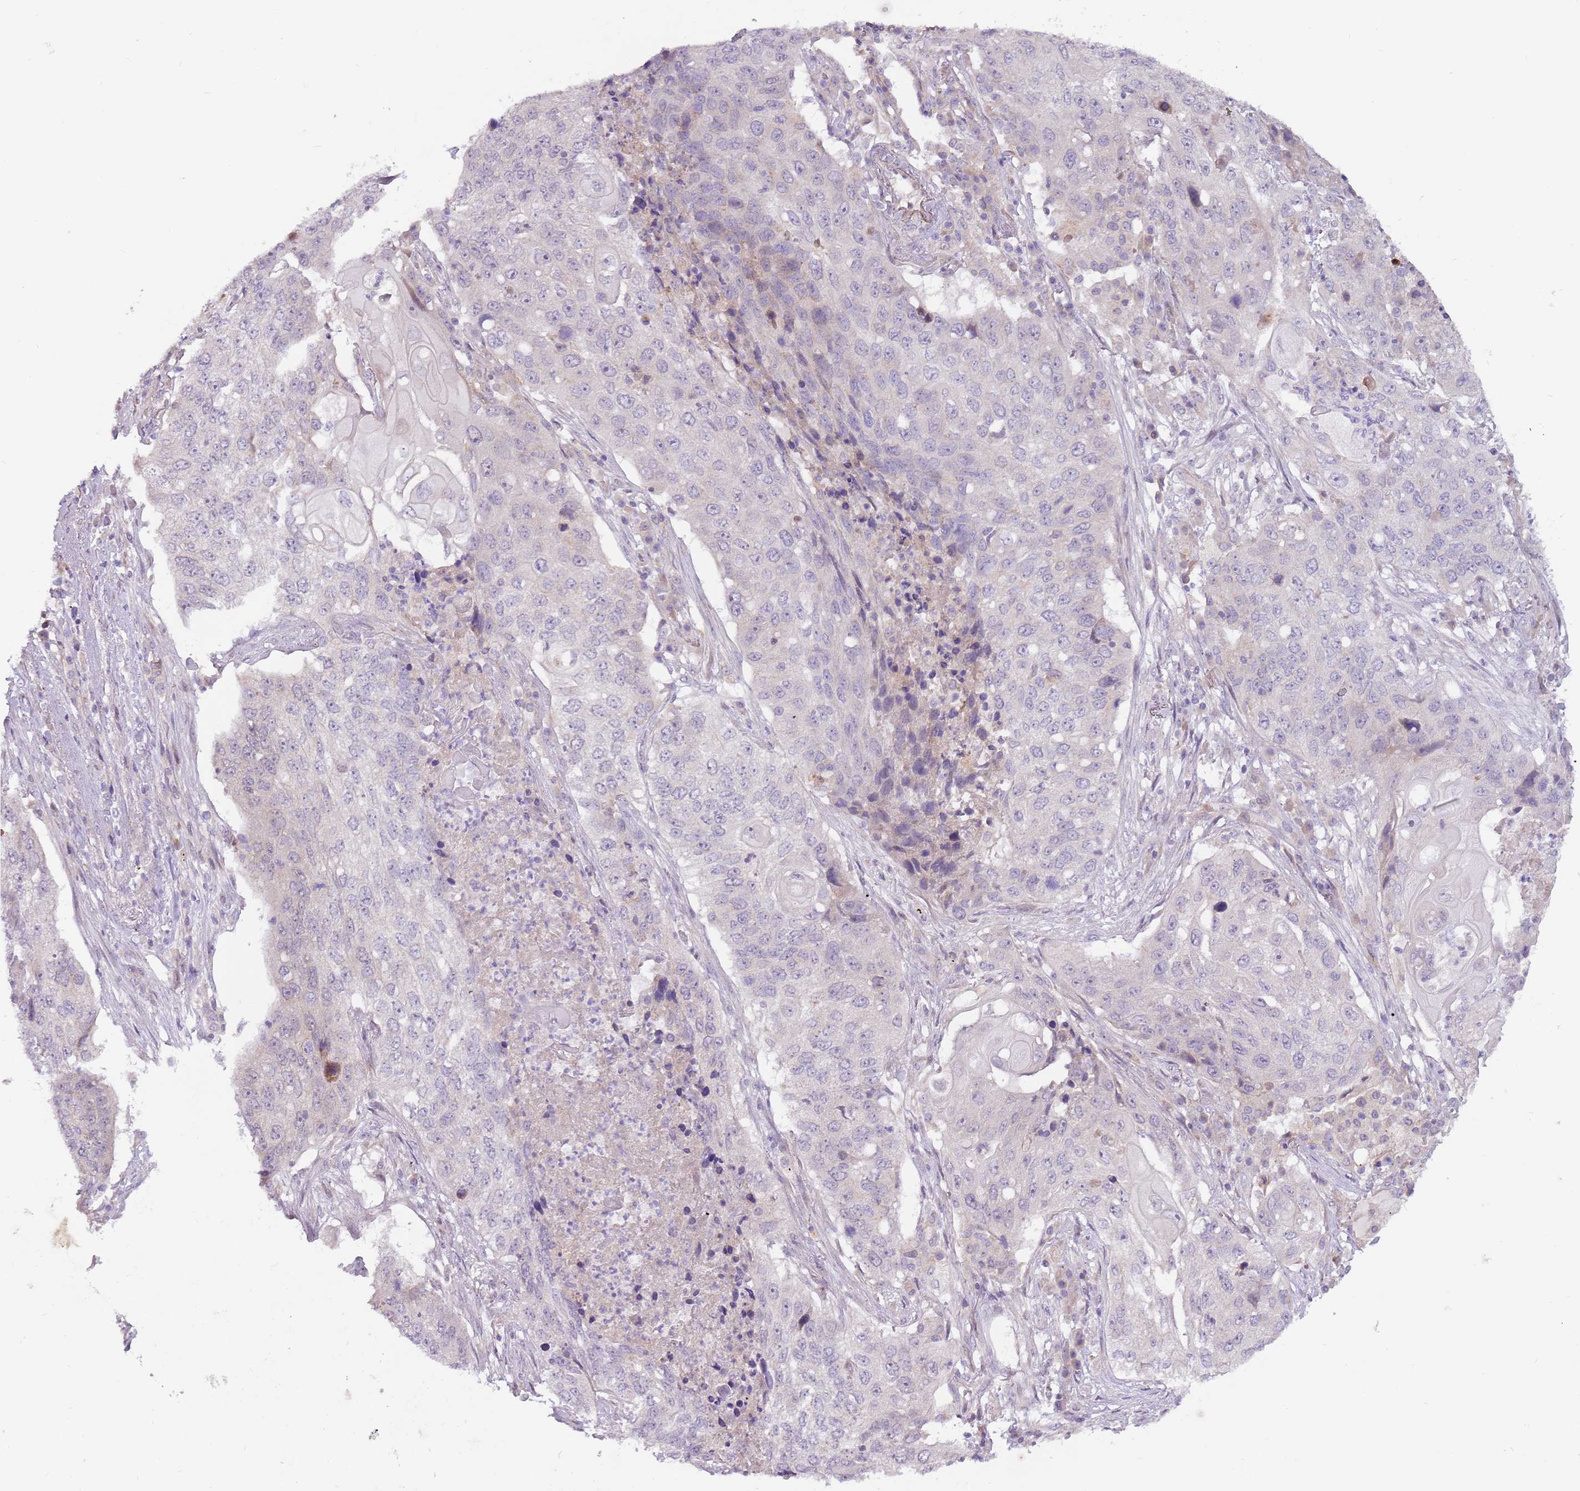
{"staining": {"intensity": "negative", "quantity": "none", "location": "none"}, "tissue": "lung cancer", "cell_type": "Tumor cells", "image_type": "cancer", "snomed": [{"axis": "morphology", "description": "Squamous cell carcinoma, NOS"}, {"axis": "topography", "description": "Lung"}], "caption": "A high-resolution histopathology image shows IHC staining of lung squamous cell carcinoma, which demonstrates no significant positivity in tumor cells. Brightfield microscopy of immunohistochemistry (IHC) stained with DAB (brown) and hematoxylin (blue), captured at high magnification.", "gene": "MRO", "patient": {"sex": "female", "age": 63}}